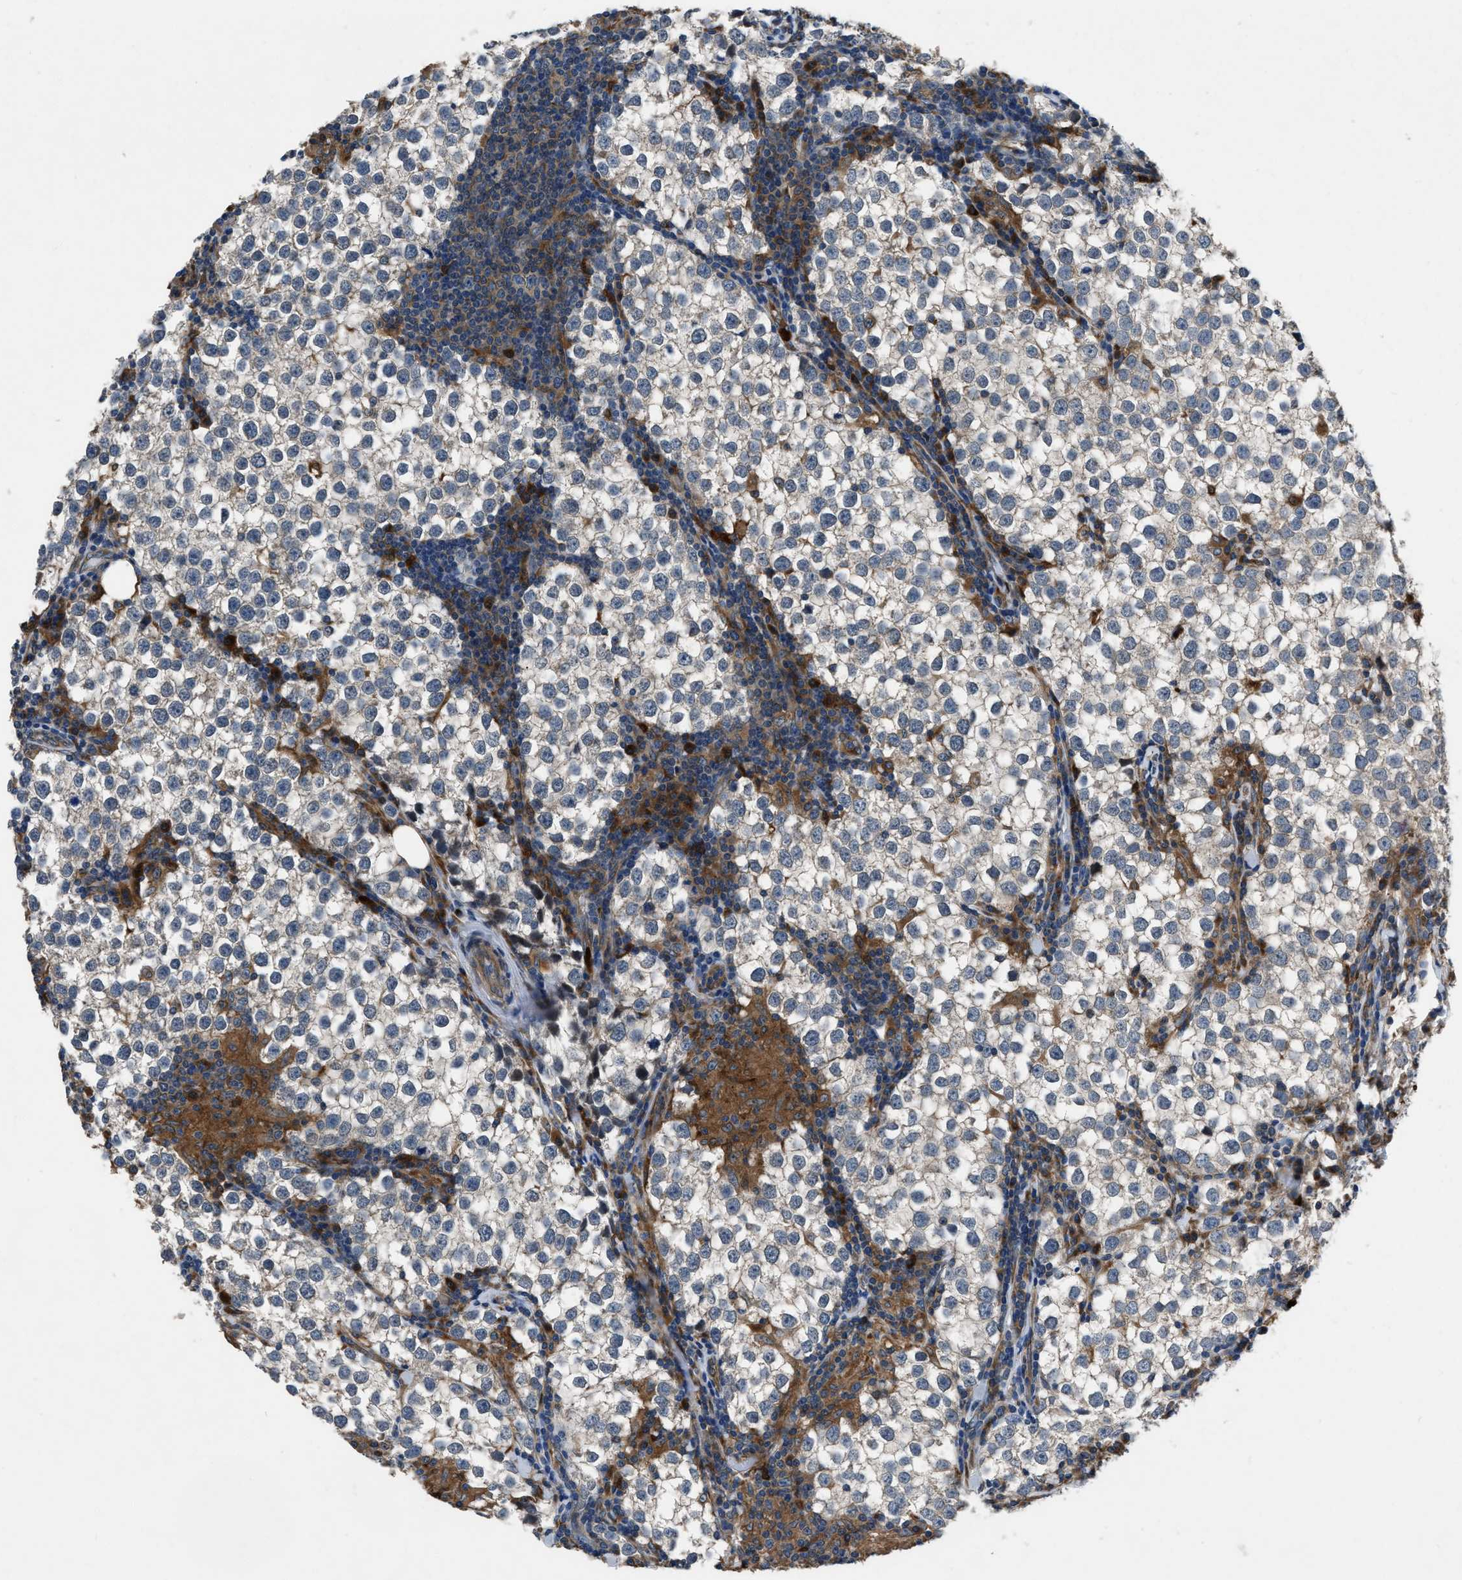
{"staining": {"intensity": "negative", "quantity": "none", "location": "none"}, "tissue": "testis cancer", "cell_type": "Tumor cells", "image_type": "cancer", "snomed": [{"axis": "morphology", "description": "Seminoma, NOS"}, {"axis": "morphology", "description": "Carcinoma, Embryonal, NOS"}, {"axis": "topography", "description": "Testis"}], "caption": "High power microscopy histopathology image of an immunohistochemistry photomicrograph of testis cancer, revealing no significant staining in tumor cells. (DAB (3,3'-diaminobenzidine) immunohistochemistry (IHC) visualized using brightfield microscopy, high magnification).", "gene": "ANGPT1", "patient": {"sex": "male", "age": 36}}